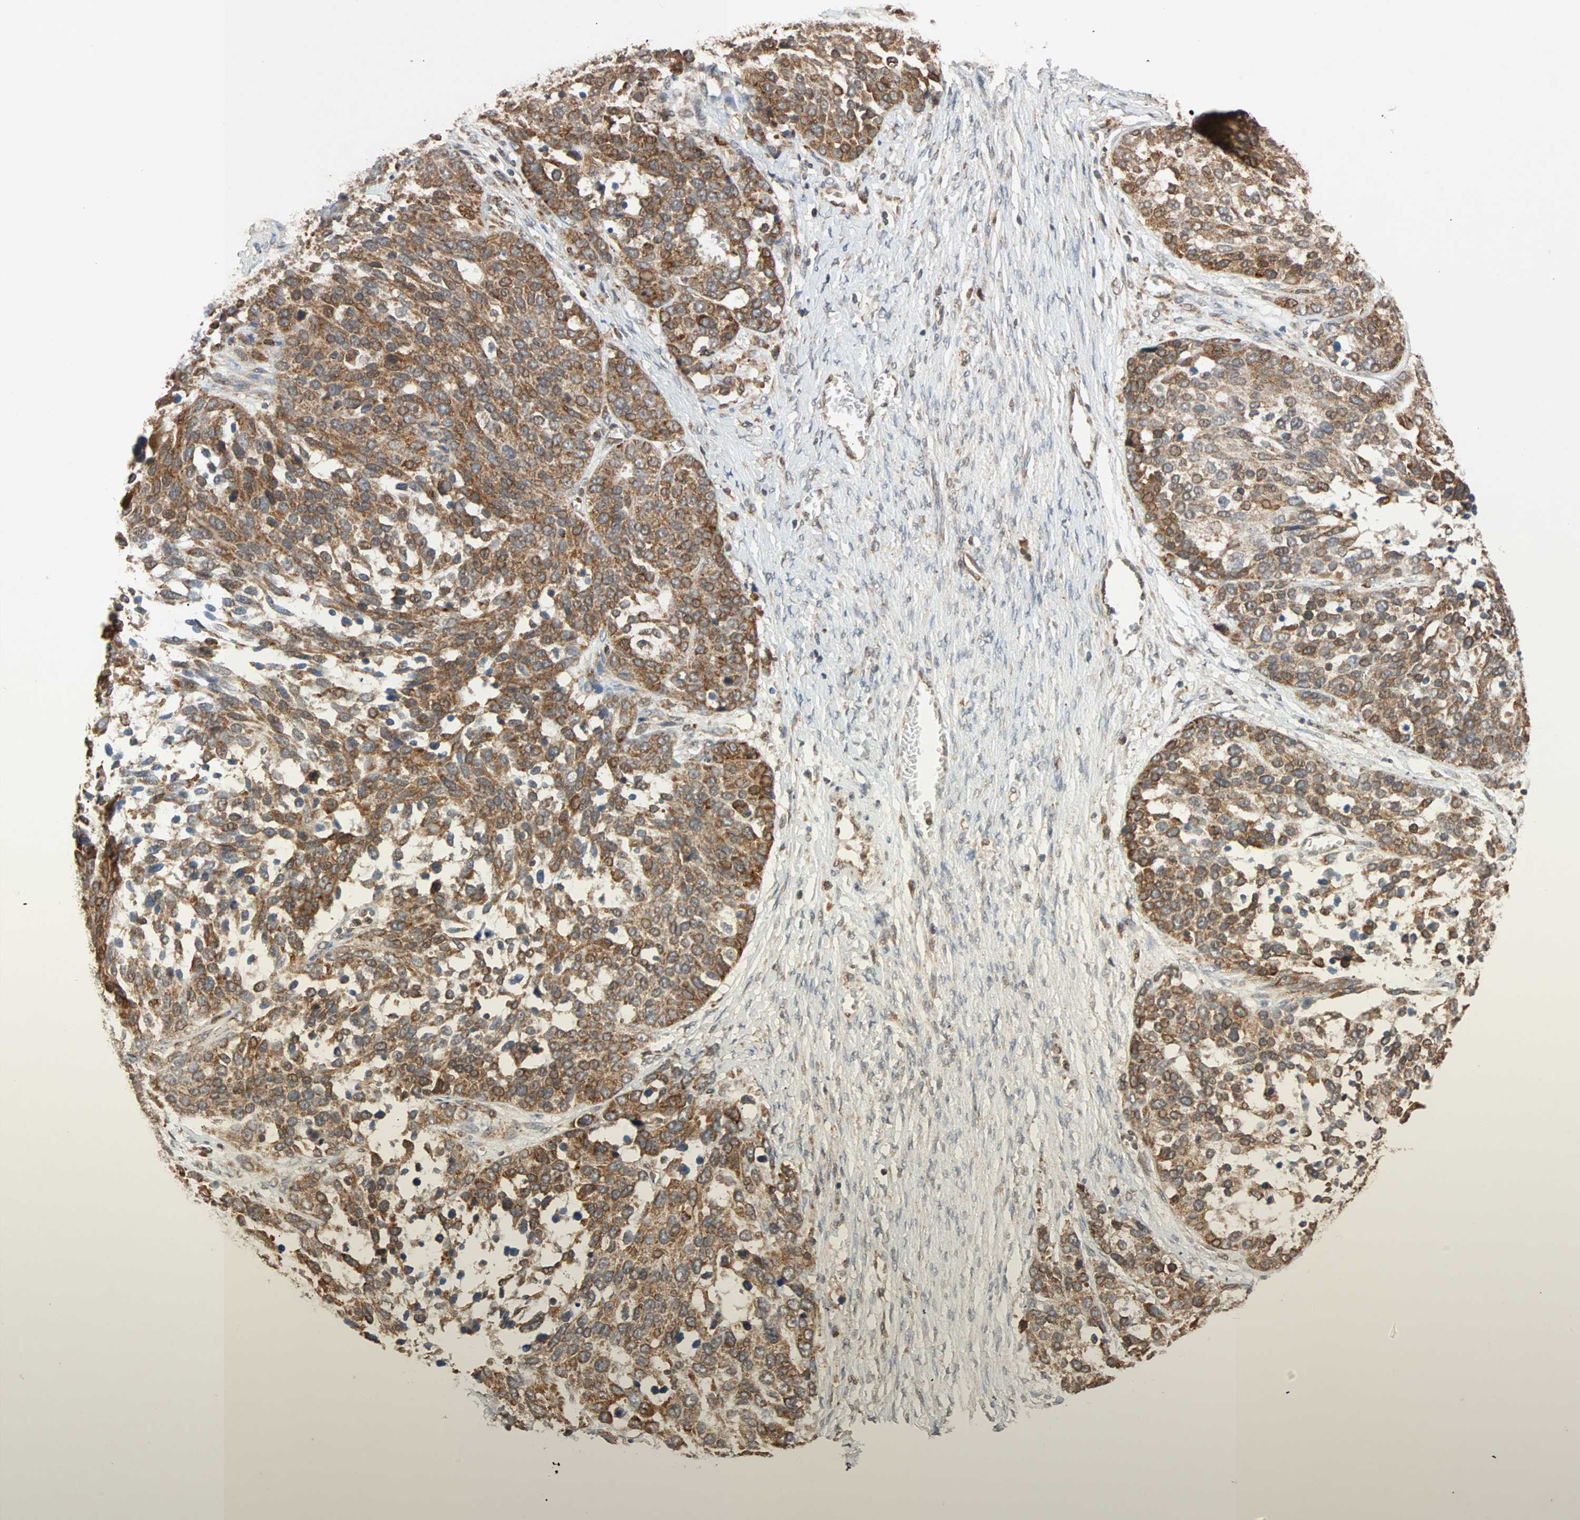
{"staining": {"intensity": "moderate", "quantity": ">75%", "location": "cytoplasmic/membranous"}, "tissue": "ovarian cancer", "cell_type": "Tumor cells", "image_type": "cancer", "snomed": [{"axis": "morphology", "description": "Cystadenocarcinoma, serous, NOS"}, {"axis": "topography", "description": "Ovary"}], "caption": "Ovarian cancer tissue exhibits moderate cytoplasmic/membranous positivity in approximately >75% of tumor cells, visualized by immunohistochemistry.", "gene": "AUP1", "patient": {"sex": "female", "age": 44}}